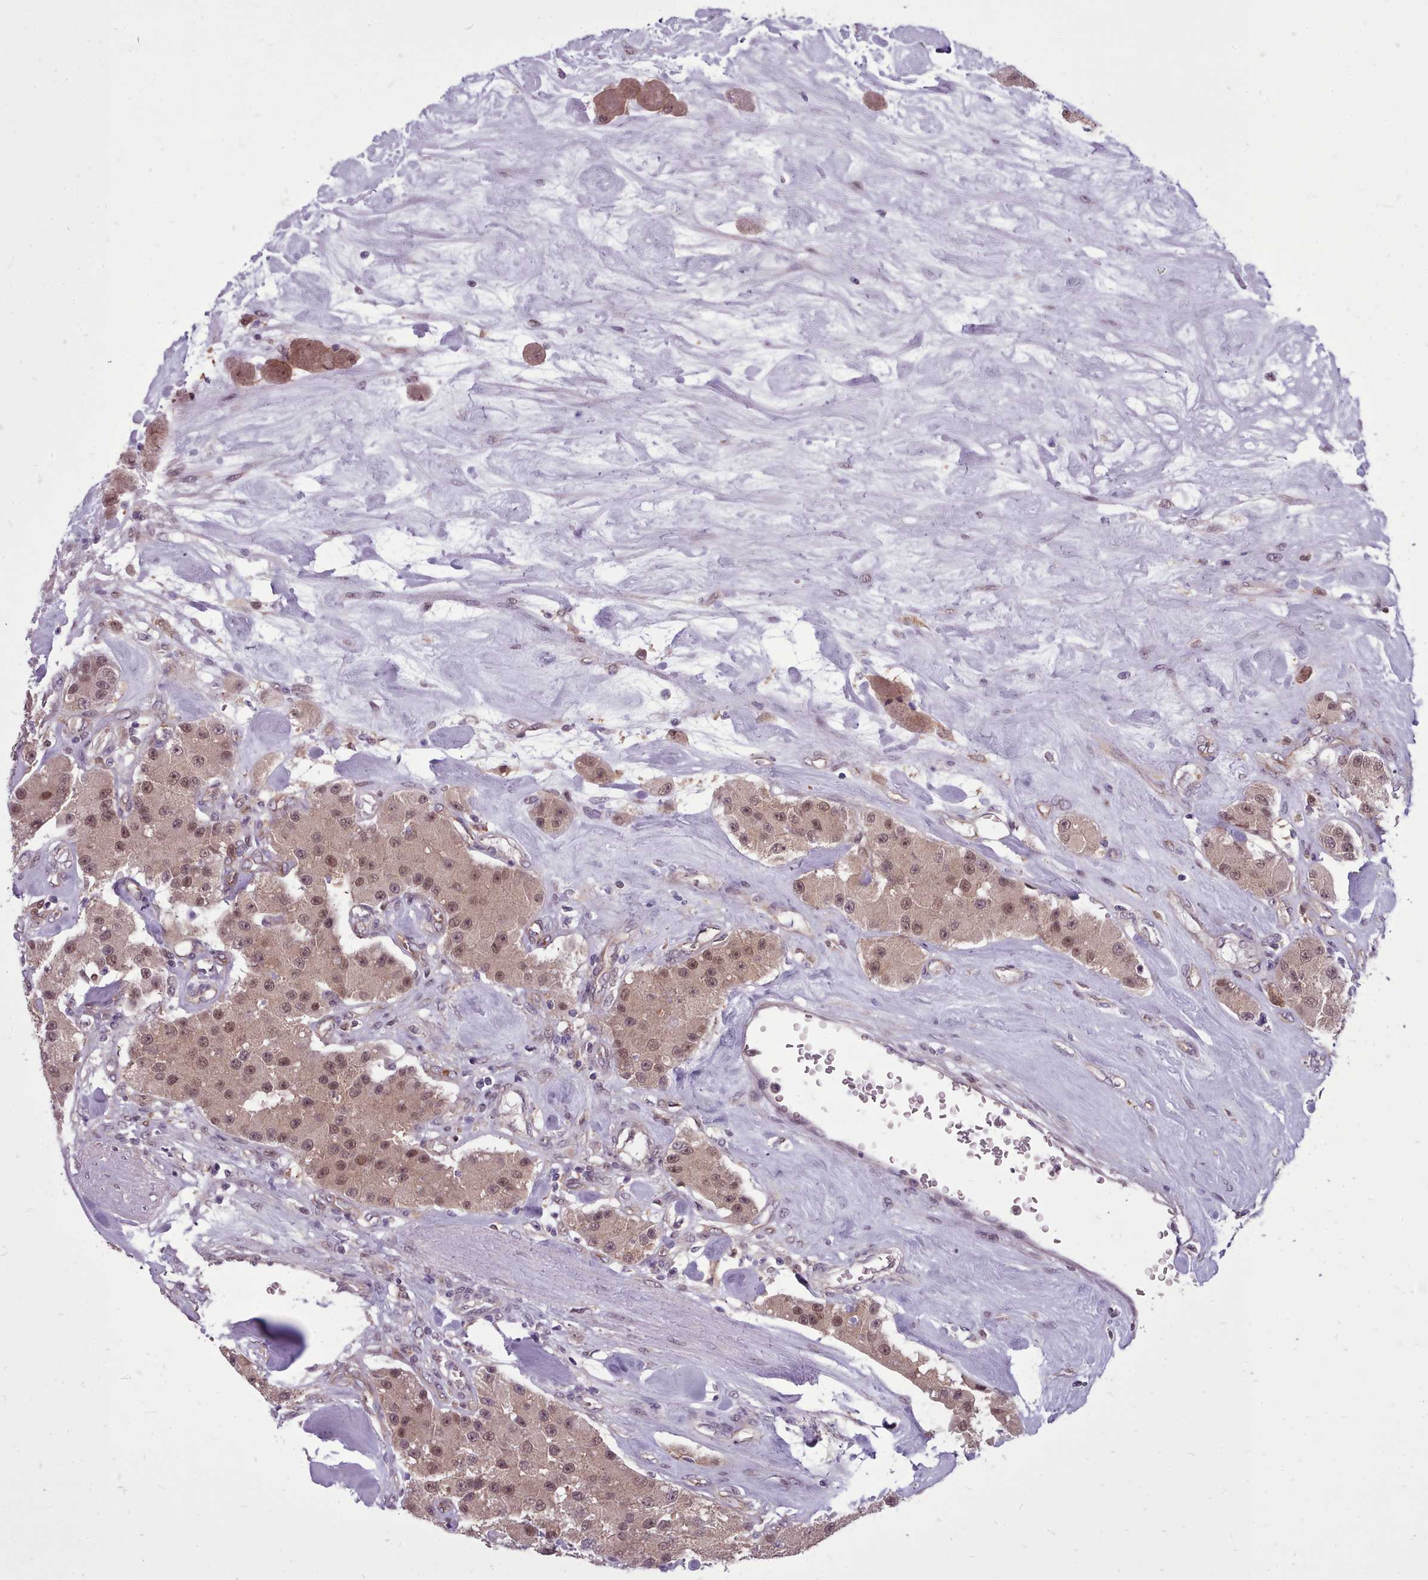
{"staining": {"intensity": "moderate", "quantity": ">75%", "location": "nuclear"}, "tissue": "carcinoid", "cell_type": "Tumor cells", "image_type": "cancer", "snomed": [{"axis": "morphology", "description": "Carcinoid, malignant, NOS"}, {"axis": "topography", "description": "Pancreas"}], "caption": "Moderate nuclear positivity for a protein is seen in approximately >75% of tumor cells of carcinoid using IHC.", "gene": "AHCY", "patient": {"sex": "male", "age": 41}}